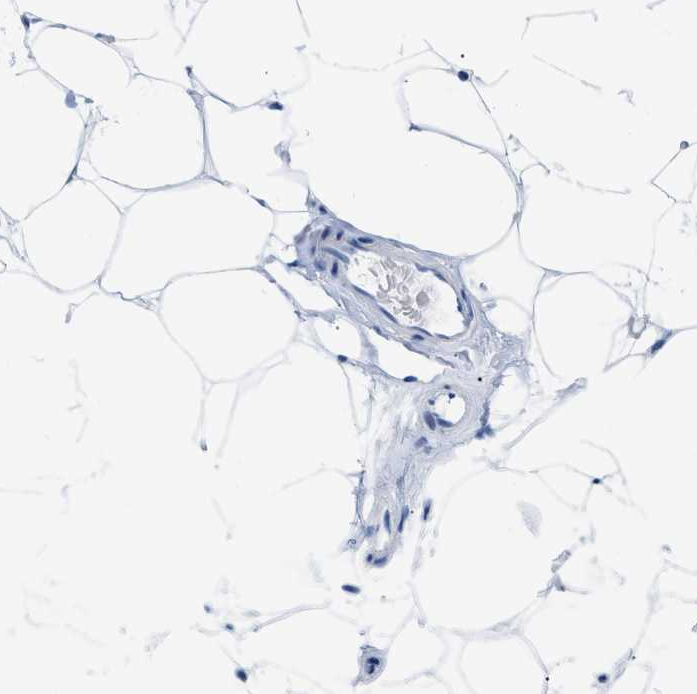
{"staining": {"intensity": "negative", "quantity": "none", "location": "none"}, "tissue": "adipose tissue", "cell_type": "Adipocytes", "image_type": "normal", "snomed": [{"axis": "morphology", "description": "Normal tissue, NOS"}, {"axis": "topography", "description": "Breast"}, {"axis": "topography", "description": "Soft tissue"}], "caption": "Adipocytes show no significant positivity in normal adipose tissue. (Immunohistochemistry (ihc), brightfield microscopy, high magnification).", "gene": "LCP1", "patient": {"sex": "female", "age": 75}}